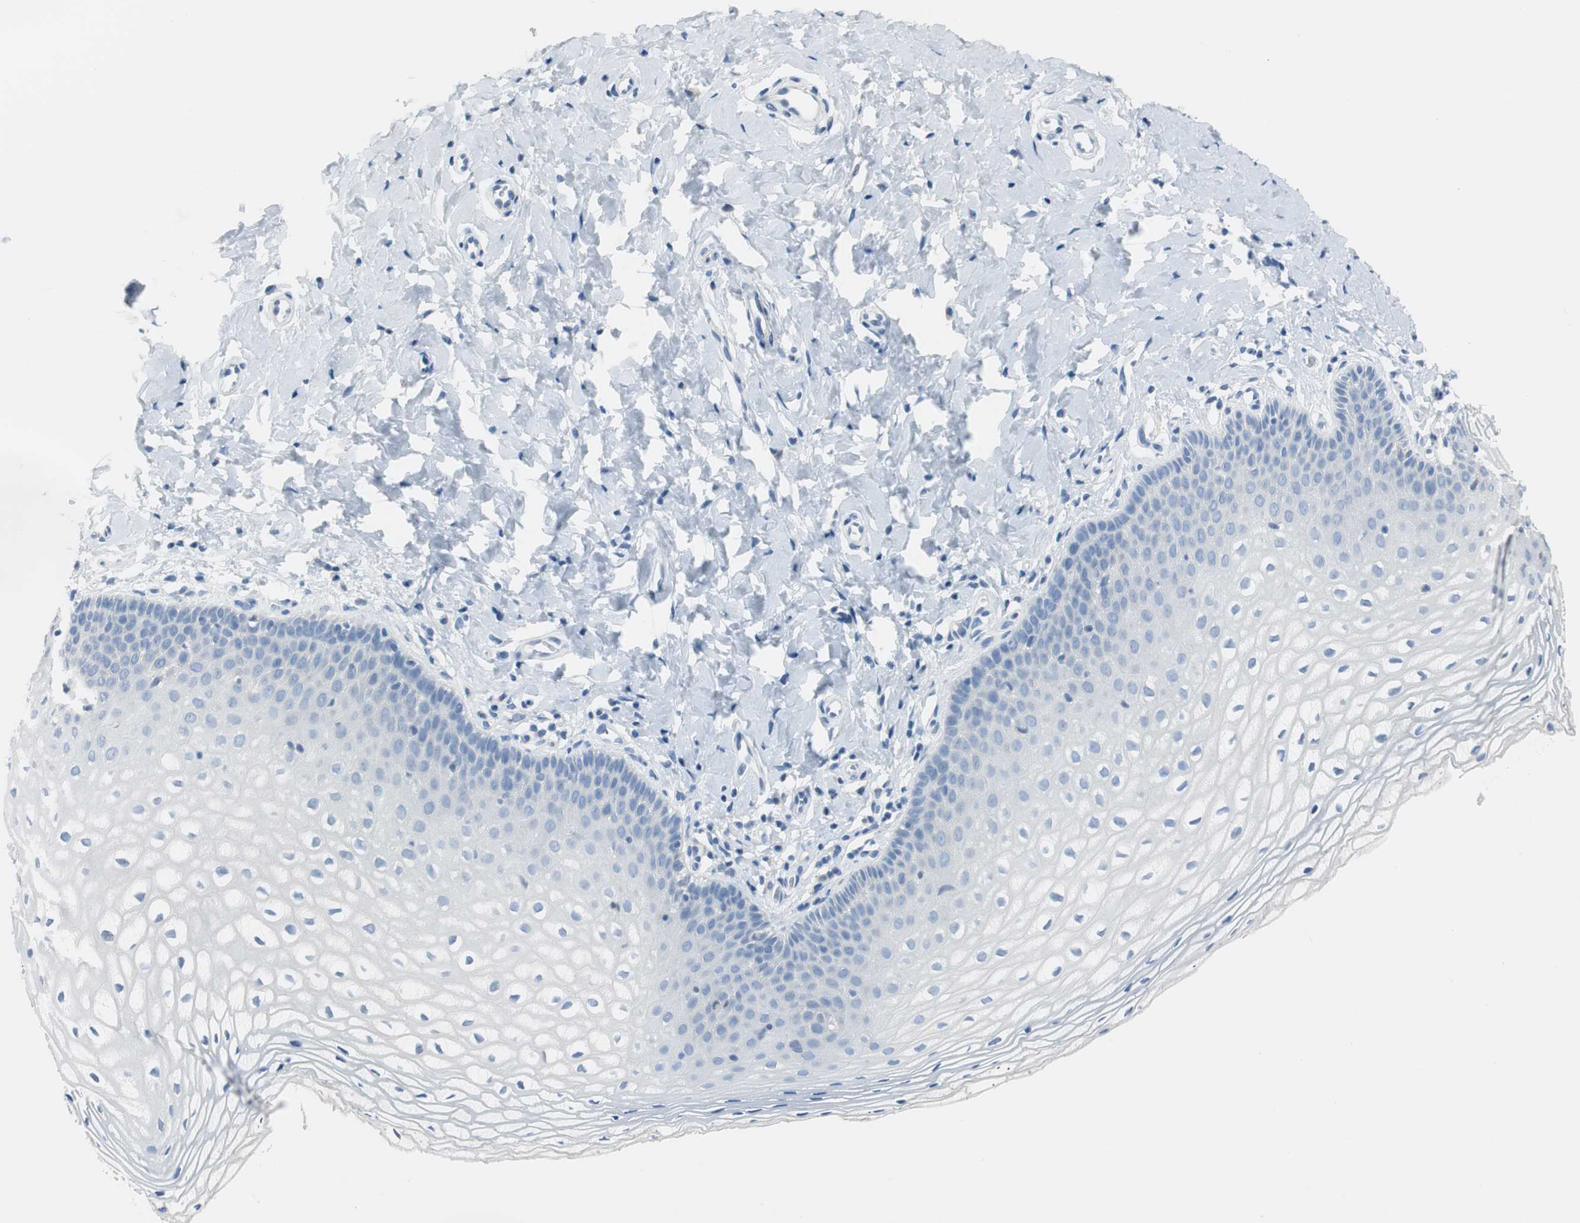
{"staining": {"intensity": "negative", "quantity": "none", "location": "none"}, "tissue": "vagina", "cell_type": "Squamous epithelial cells", "image_type": "normal", "snomed": [{"axis": "morphology", "description": "Normal tissue, NOS"}, {"axis": "topography", "description": "Vagina"}], "caption": "A high-resolution histopathology image shows immunohistochemistry staining of unremarkable vagina, which exhibits no significant staining in squamous epithelial cells.", "gene": "FBP1", "patient": {"sex": "female", "age": 55}}